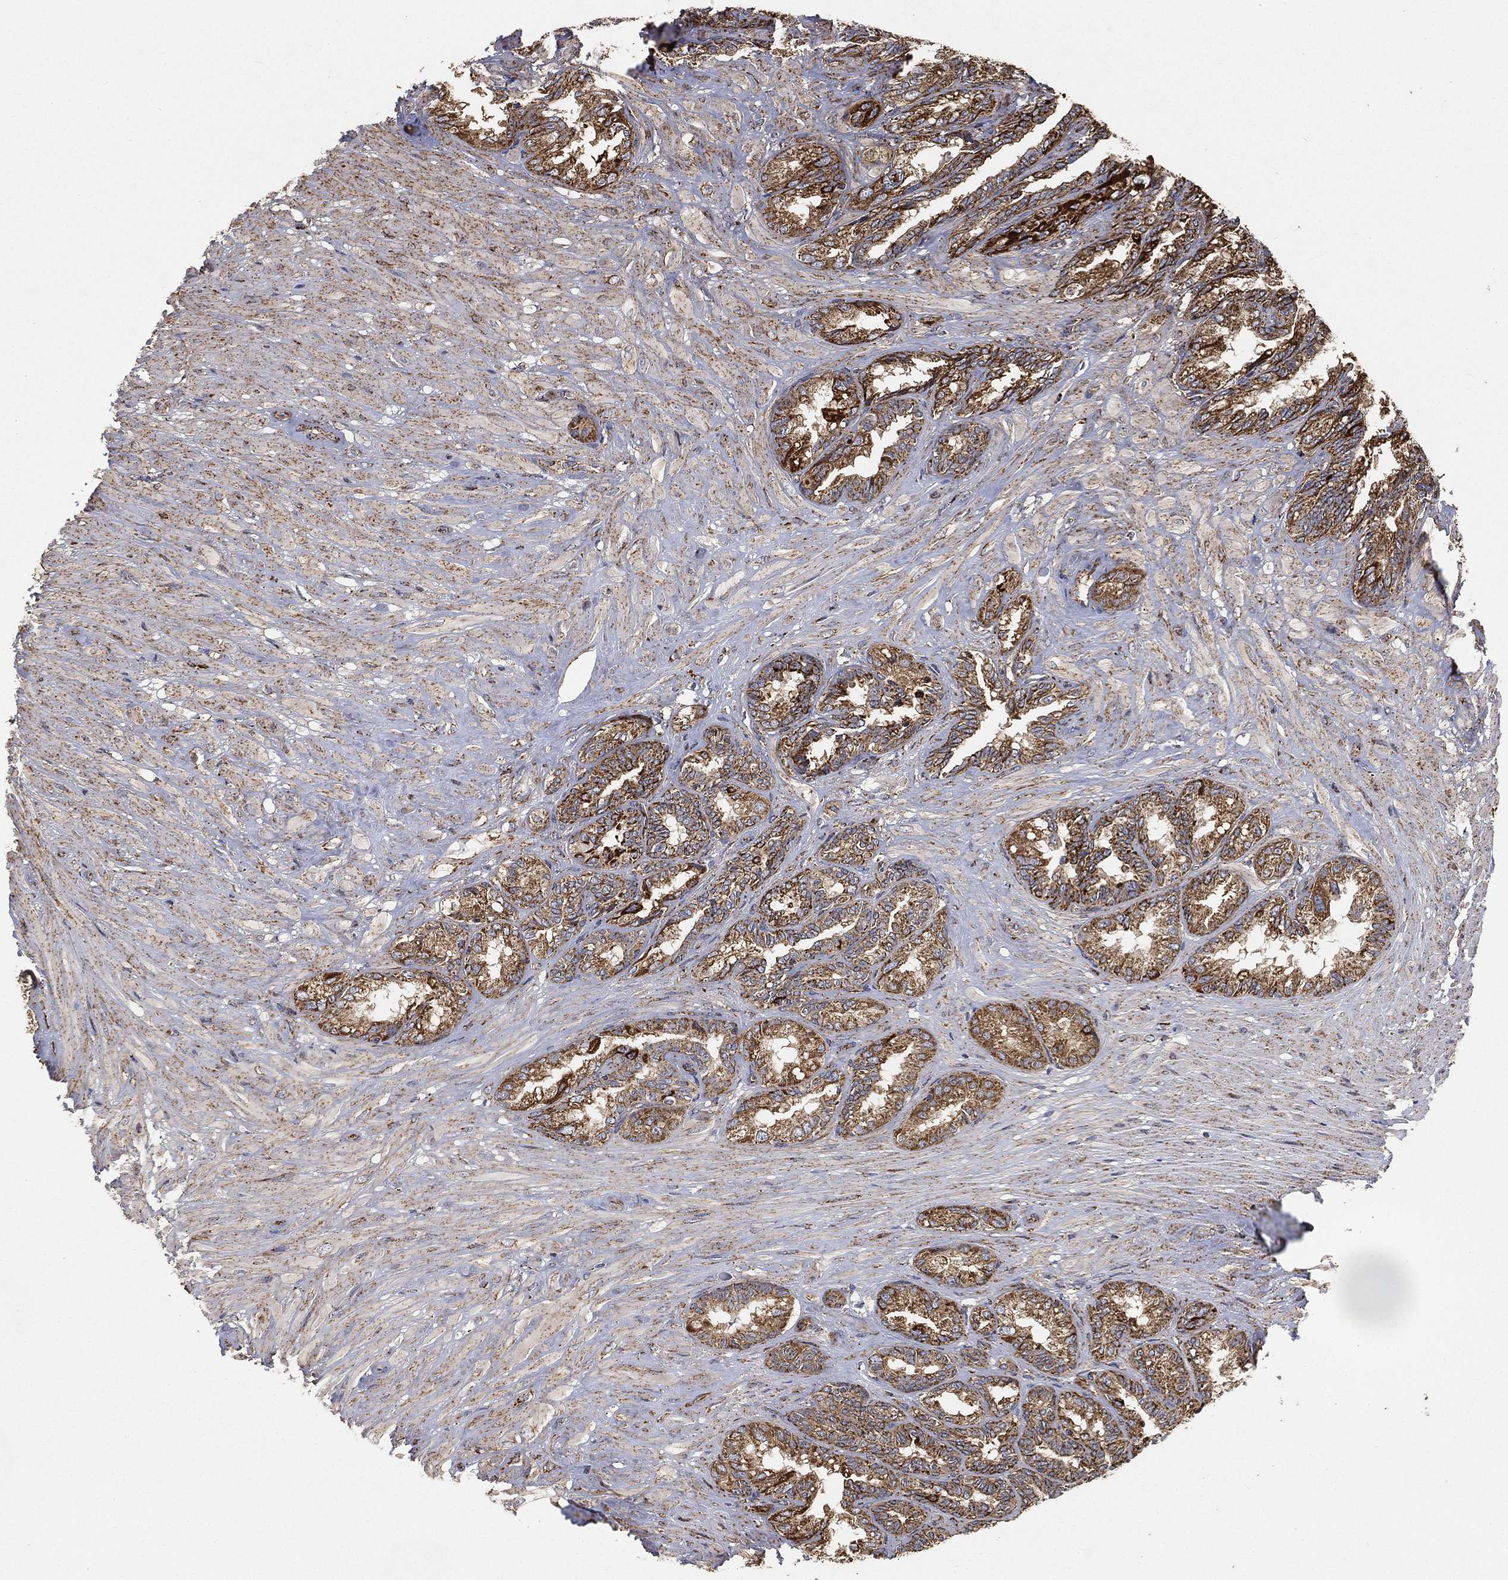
{"staining": {"intensity": "strong", "quantity": ">75%", "location": "cytoplasmic/membranous"}, "tissue": "seminal vesicle", "cell_type": "Glandular cells", "image_type": "normal", "snomed": [{"axis": "morphology", "description": "Normal tissue, NOS"}, {"axis": "topography", "description": "Seminal veicle"}], "caption": "This photomicrograph exhibits immunohistochemistry (IHC) staining of normal human seminal vesicle, with high strong cytoplasmic/membranous positivity in approximately >75% of glandular cells.", "gene": "SLC38A7", "patient": {"sex": "male", "age": 68}}